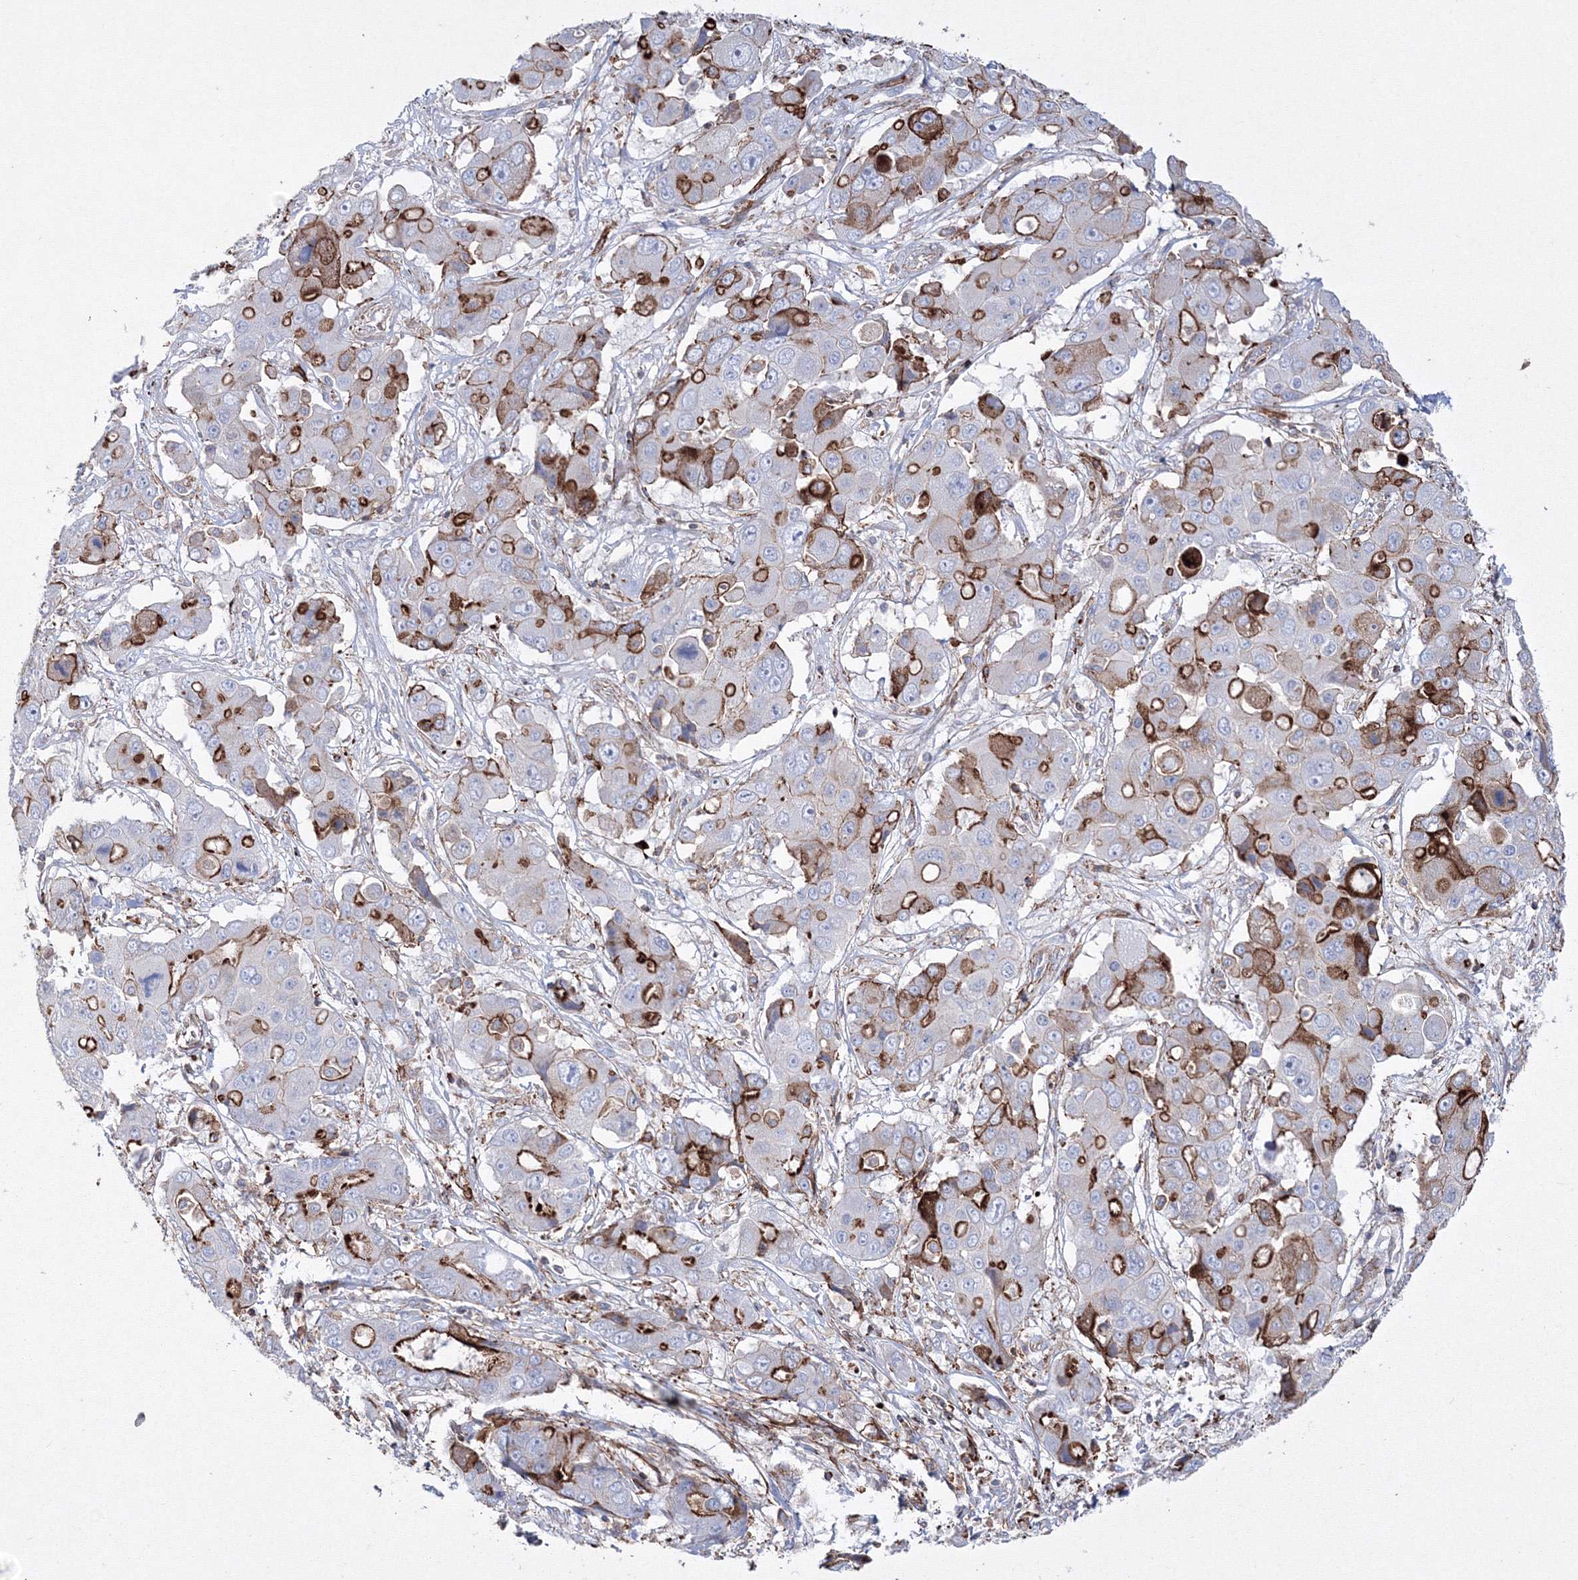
{"staining": {"intensity": "strong", "quantity": "<25%", "location": "cytoplasmic/membranous"}, "tissue": "liver cancer", "cell_type": "Tumor cells", "image_type": "cancer", "snomed": [{"axis": "morphology", "description": "Cholangiocarcinoma"}, {"axis": "topography", "description": "Liver"}], "caption": "Protein positivity by immunohistochemistry (IHC) displays strong cytoplasmic/membranous expression in about <25% of tumor cells in liver cancer.", "gene": "GPR82", "patient": {"sex": "male", "age": 67}}